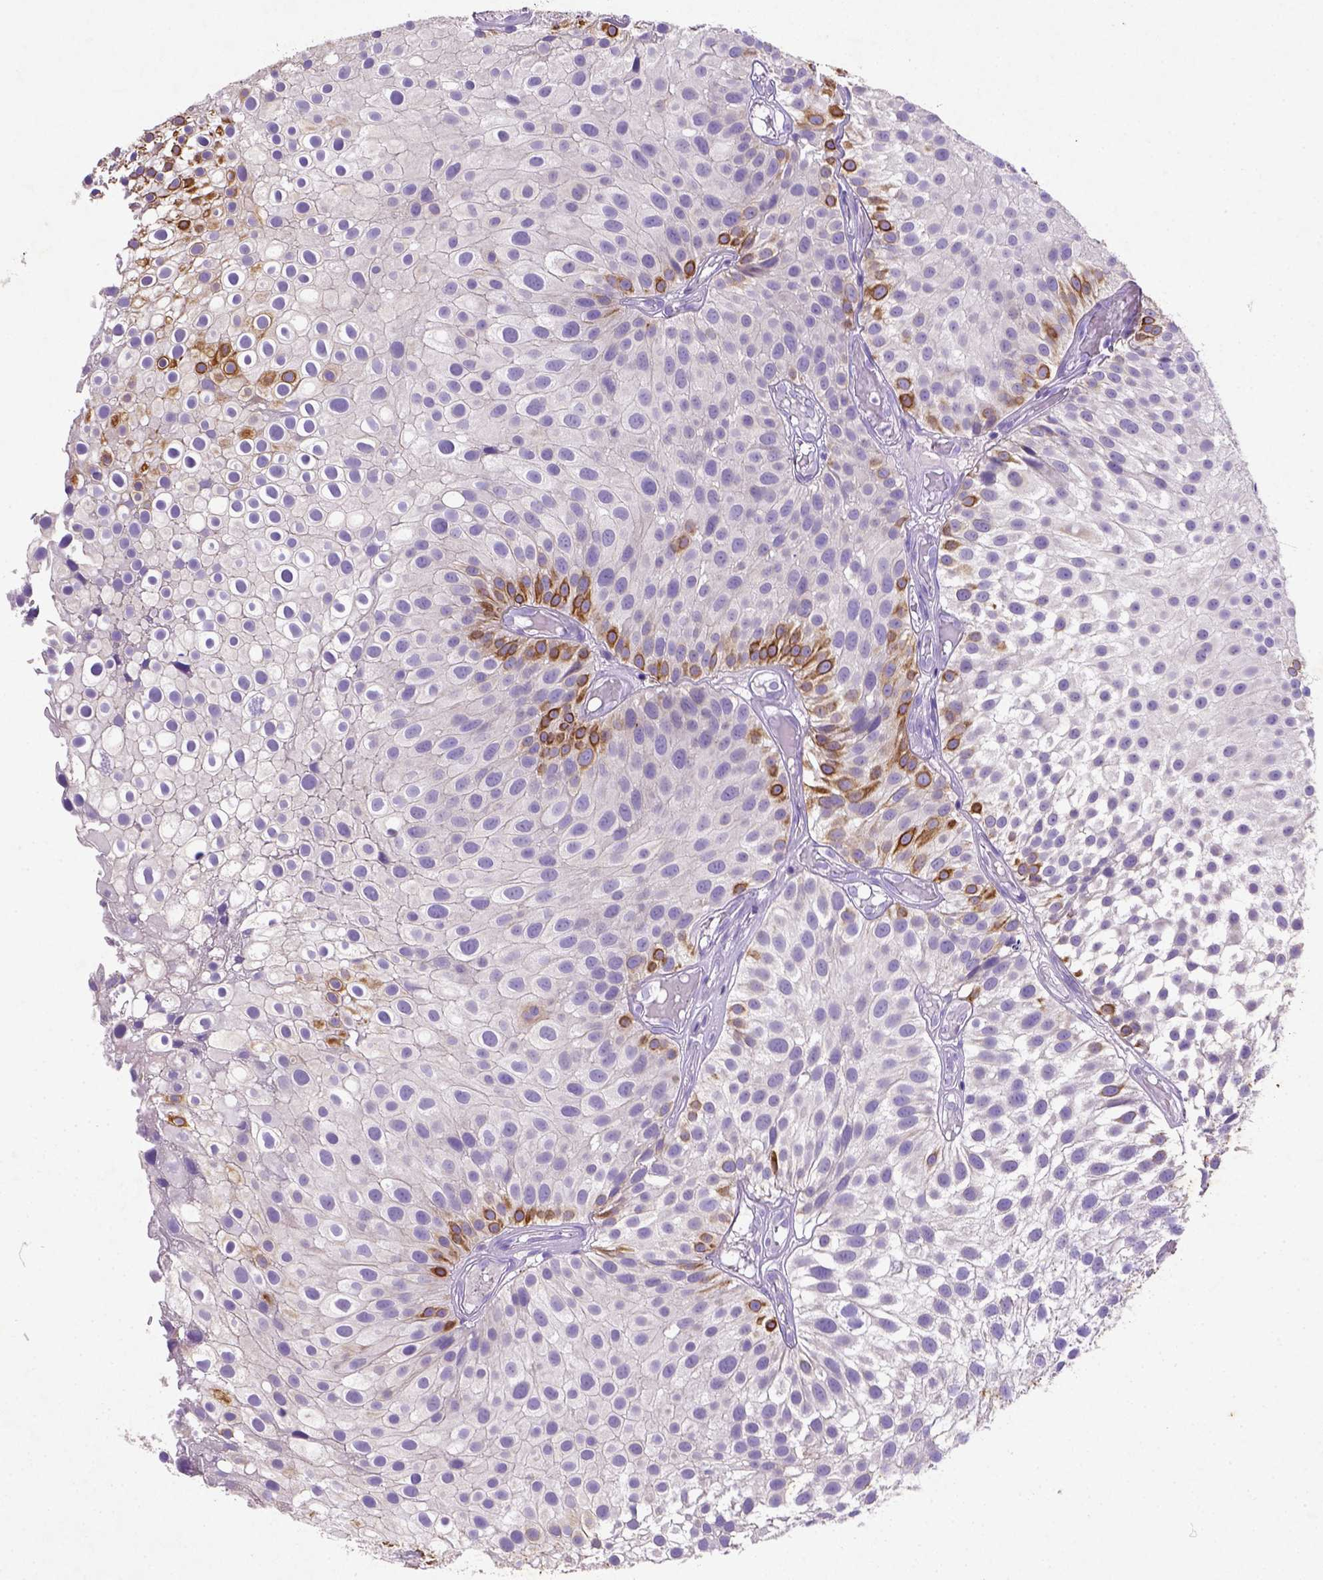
{"staining": {"intensity": "strong", "quantity": "<25%", "location": "cytoplasmic/membranous"}, "tissue": "urothelial cancer", "cell_type": "Tumor cells", "image_type": "cancer", "snomed": [{"axis": "morphology", "description": "Urothelial carcinoma, Low grade"}, {"axis": "topography", "description": "Urinary bladder"}], "caption": "An IHC photomicrograph of neoplastic tissue is shown. Protein staining in brown highlights strong cytoplasmic/membranous positivity in low-grade urothelial carcinoma within tumor cells.", "gene": "NUDT2", "patient": {"sex": "male", "age": 79}}